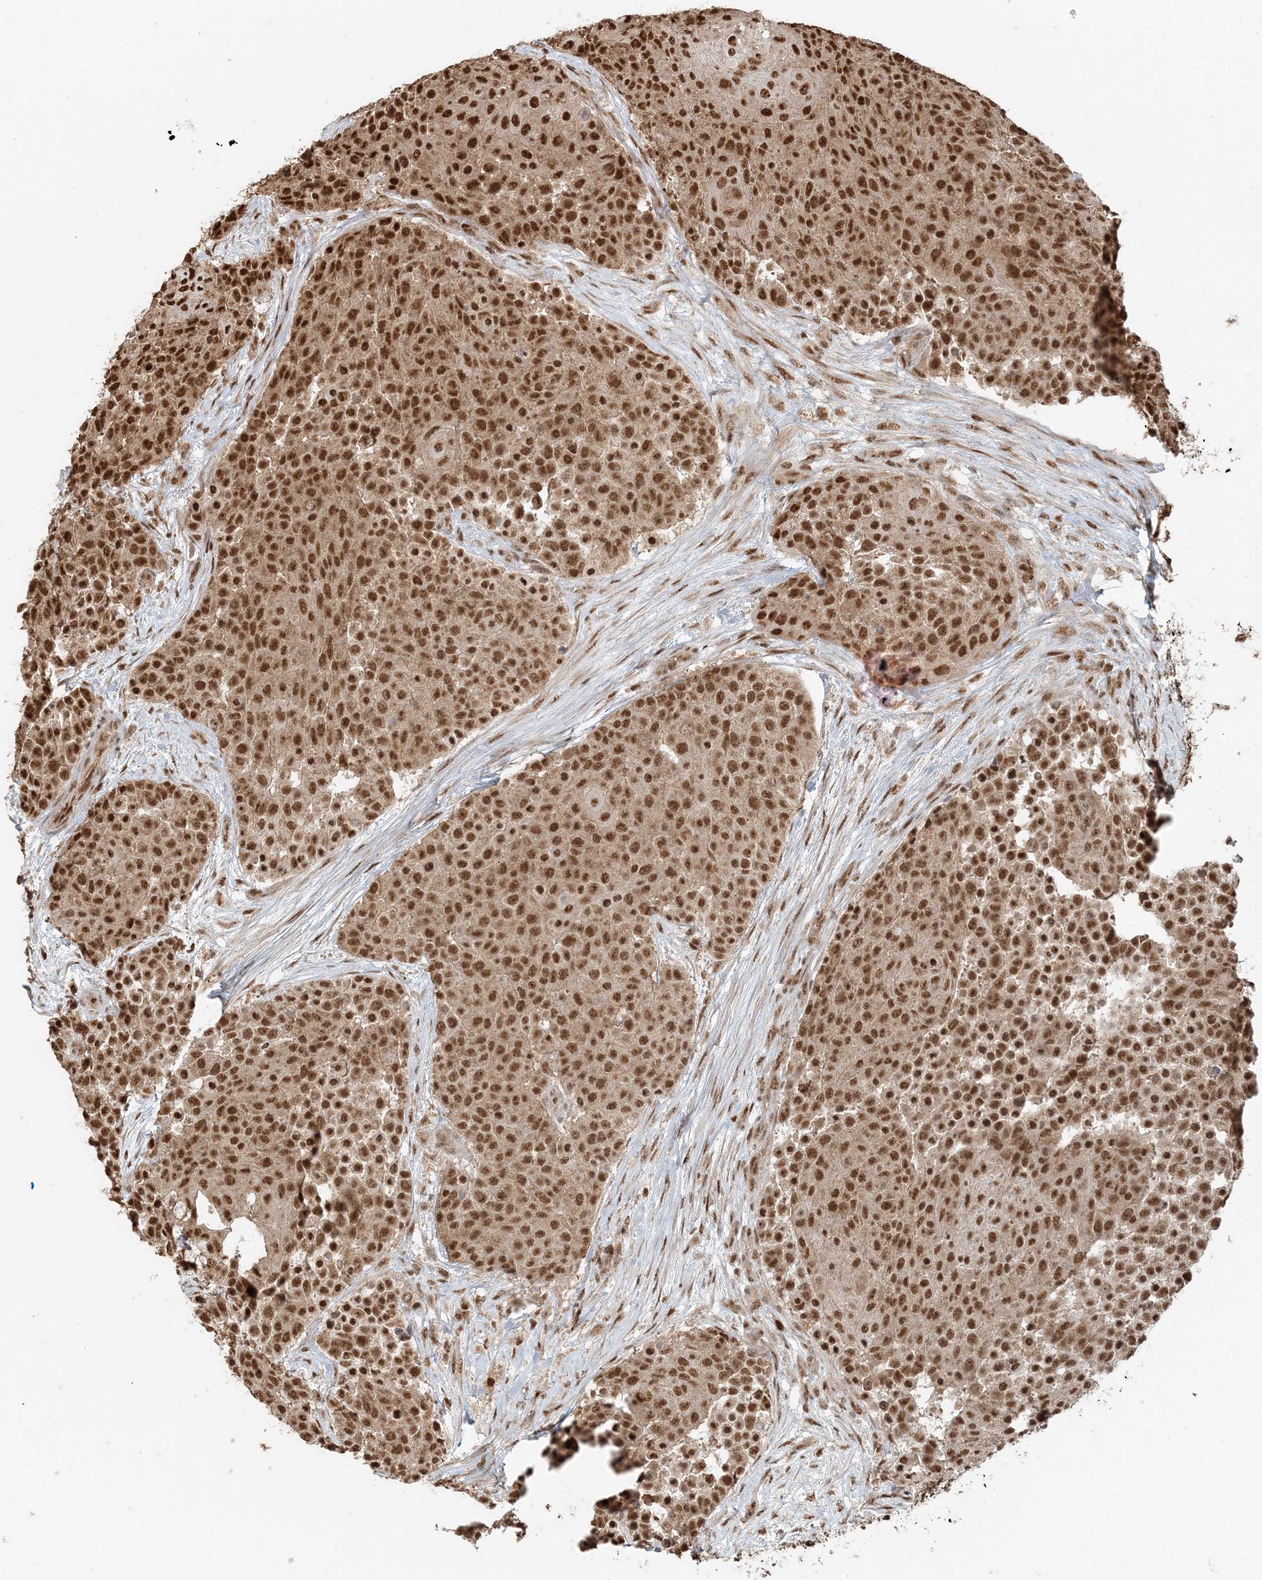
{"staining": {"intensity": "moderate", "quantity": ">75%", "location": "nuclear"}, "tissue": "urothelial cancer", "cell_type": "Tumor cells", "image_type": "cancer", "snomed": [{"axis": "morphology", "description": "Urothelial carcinoma, High grade"}, {"axis": "topography", "description": "Urinary bladder"}], "caption": "Immunohistochemistry histopathology image of human urothelial cancer stained for a protein (brown), which shows medium levels of moderate nuclear staining in about >75% of tumor cells.", "gene": "ARHGAP35", "patient": {"sex": "female", "age": 63}}